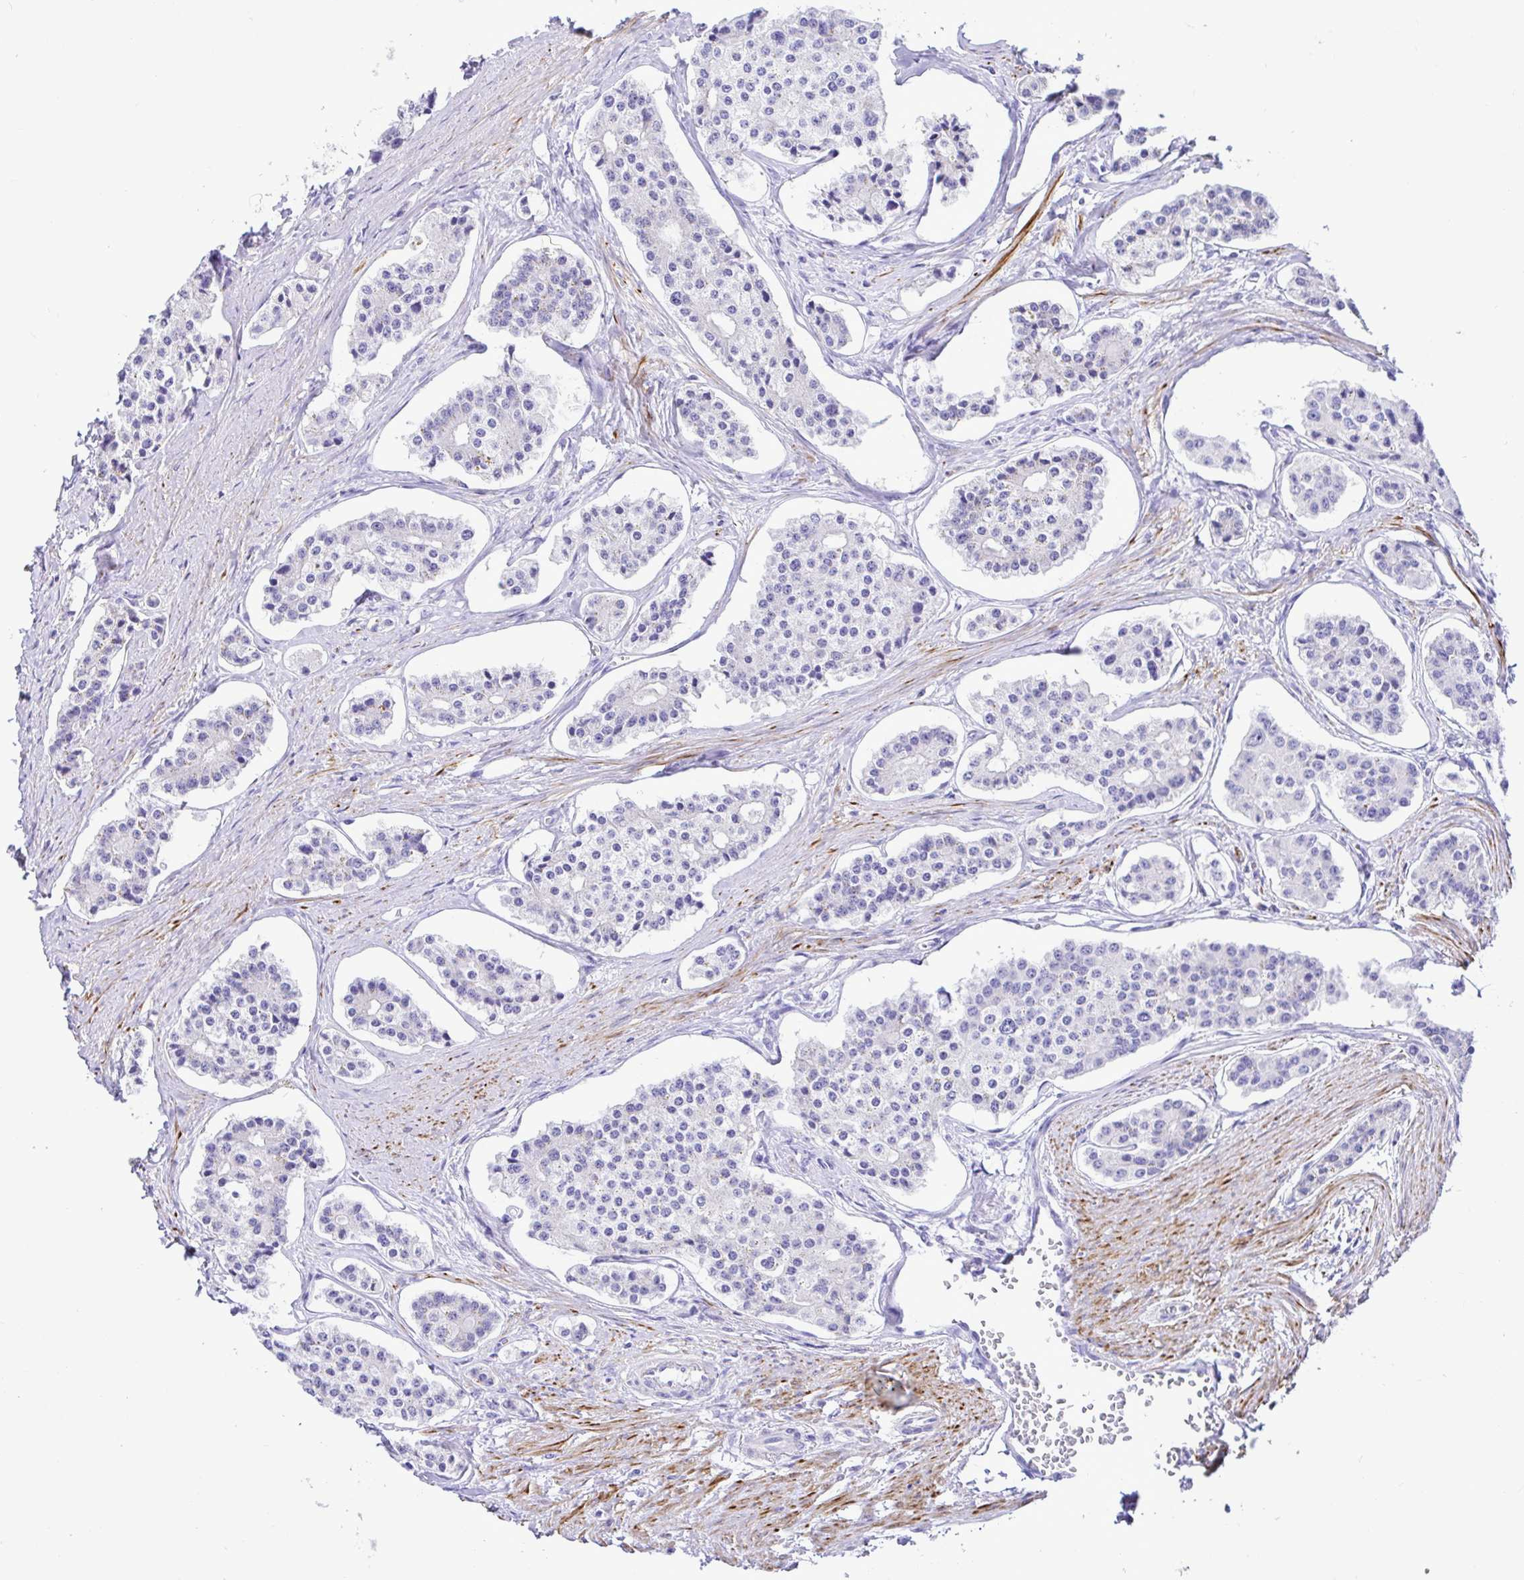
{"staining": {"intensity": "negative", "quantity": "none", "location": "none"}, "tissue": "carcinoid", "cell_type": "Tumor cells", "image_type": "cancer", "snomed": [{"axis": "morphology", "description": "Carcinoid, malignant, NOS"}, {"axis": "topography", "description": "Small intestine"}], "caption": "There is no significant expression in tumor cells of carcinoid.", "gene": "BACE2", "patient": {"sex": "female", "age": 65}}